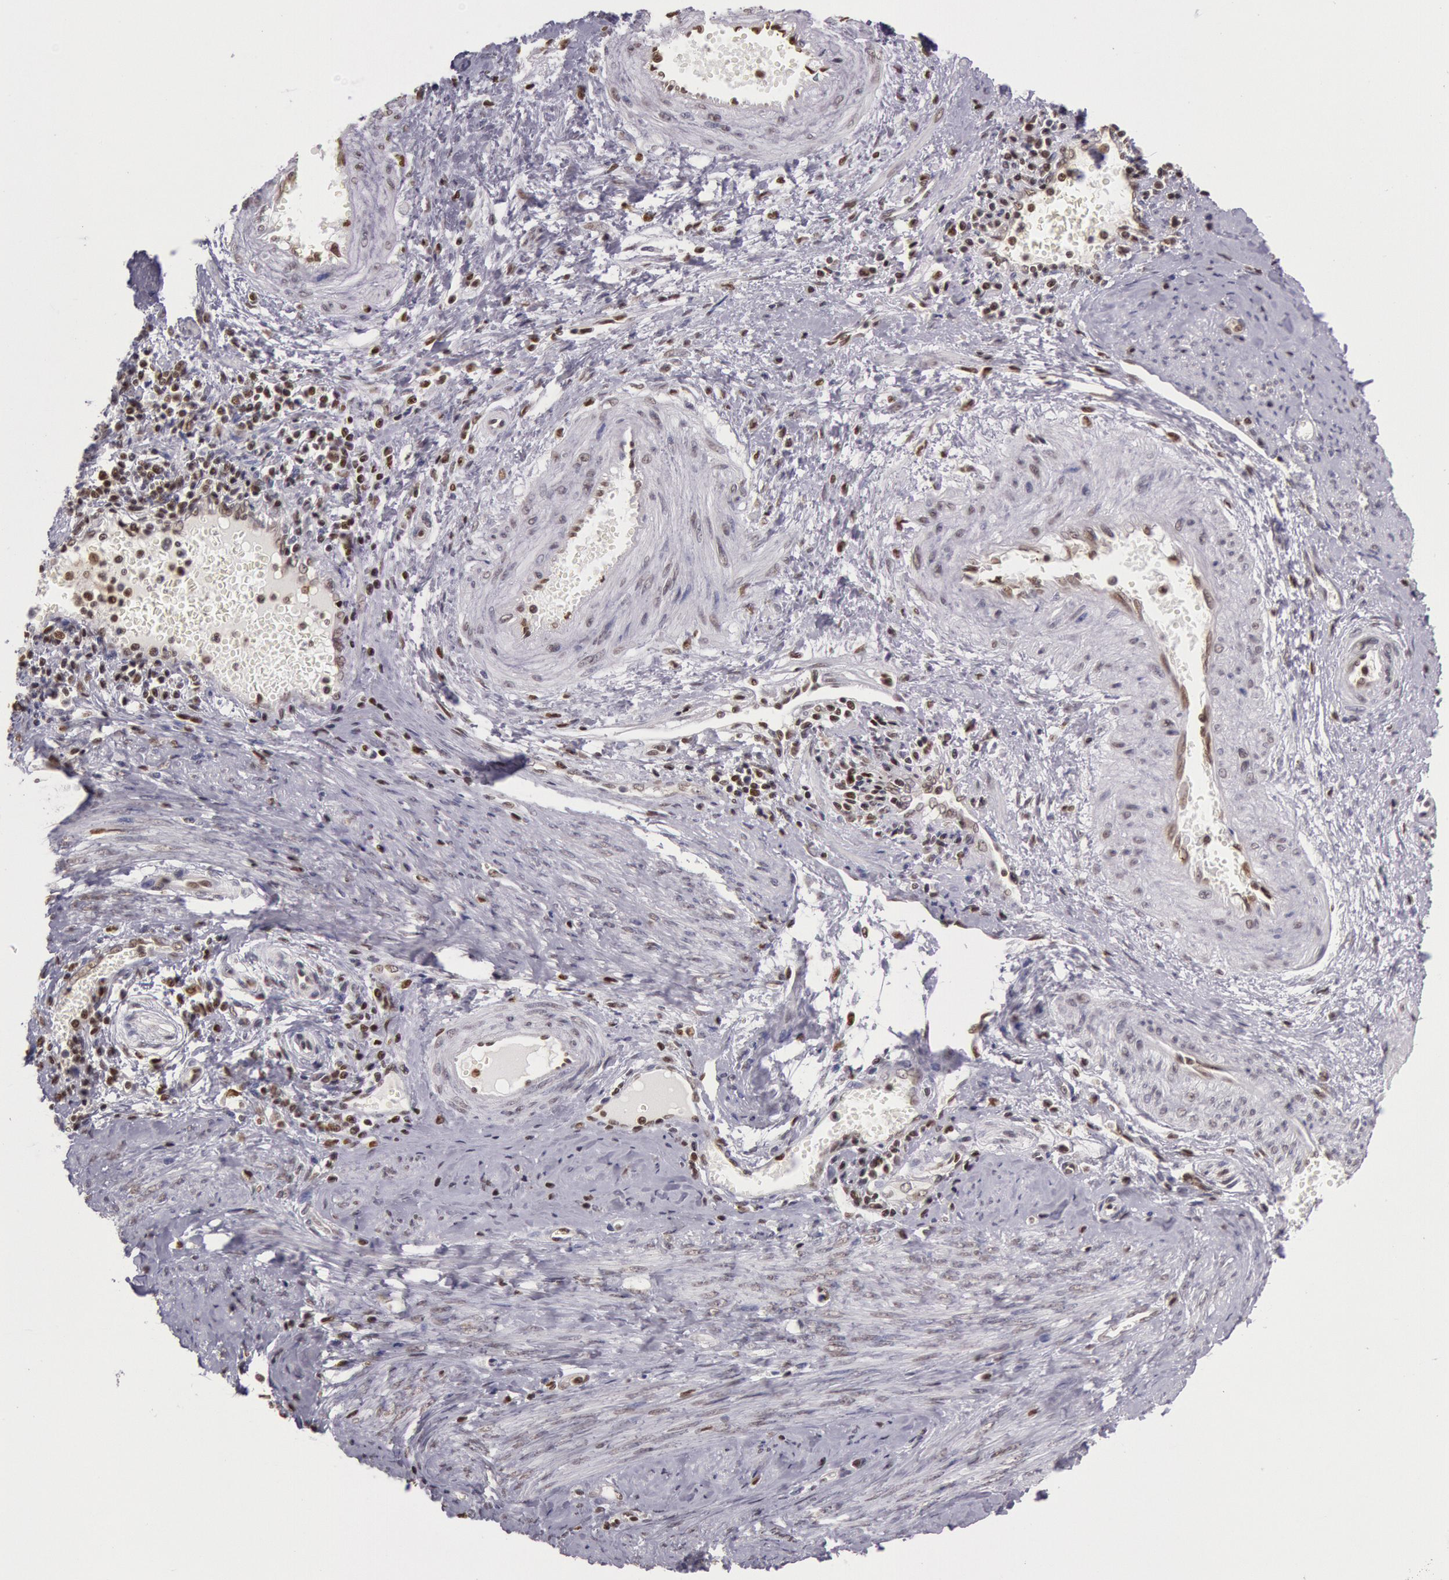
{"staining": {"intensity": "weak", "quantity": ">75%", "location": "nuclear"}, "tissue": "cervical cancer", "cell_type": "Tumor cells", "image_type": "cancer", "snomed": [{"axis": "morphology", "description": "Normal tissue, NOS"}, {"axis": "morphology", "description": "Adenocarcinoma, NOS"}, {"axis": "topography", "description": "Cervix"}], "caption": "Cervical adenocarcinoma stained for a protein (brown) reveals weak nuclear positive positivity in approximately >75% of tumor cells.", "gene": "ESS2", "patient": {"sex": "female", "age": 34}}